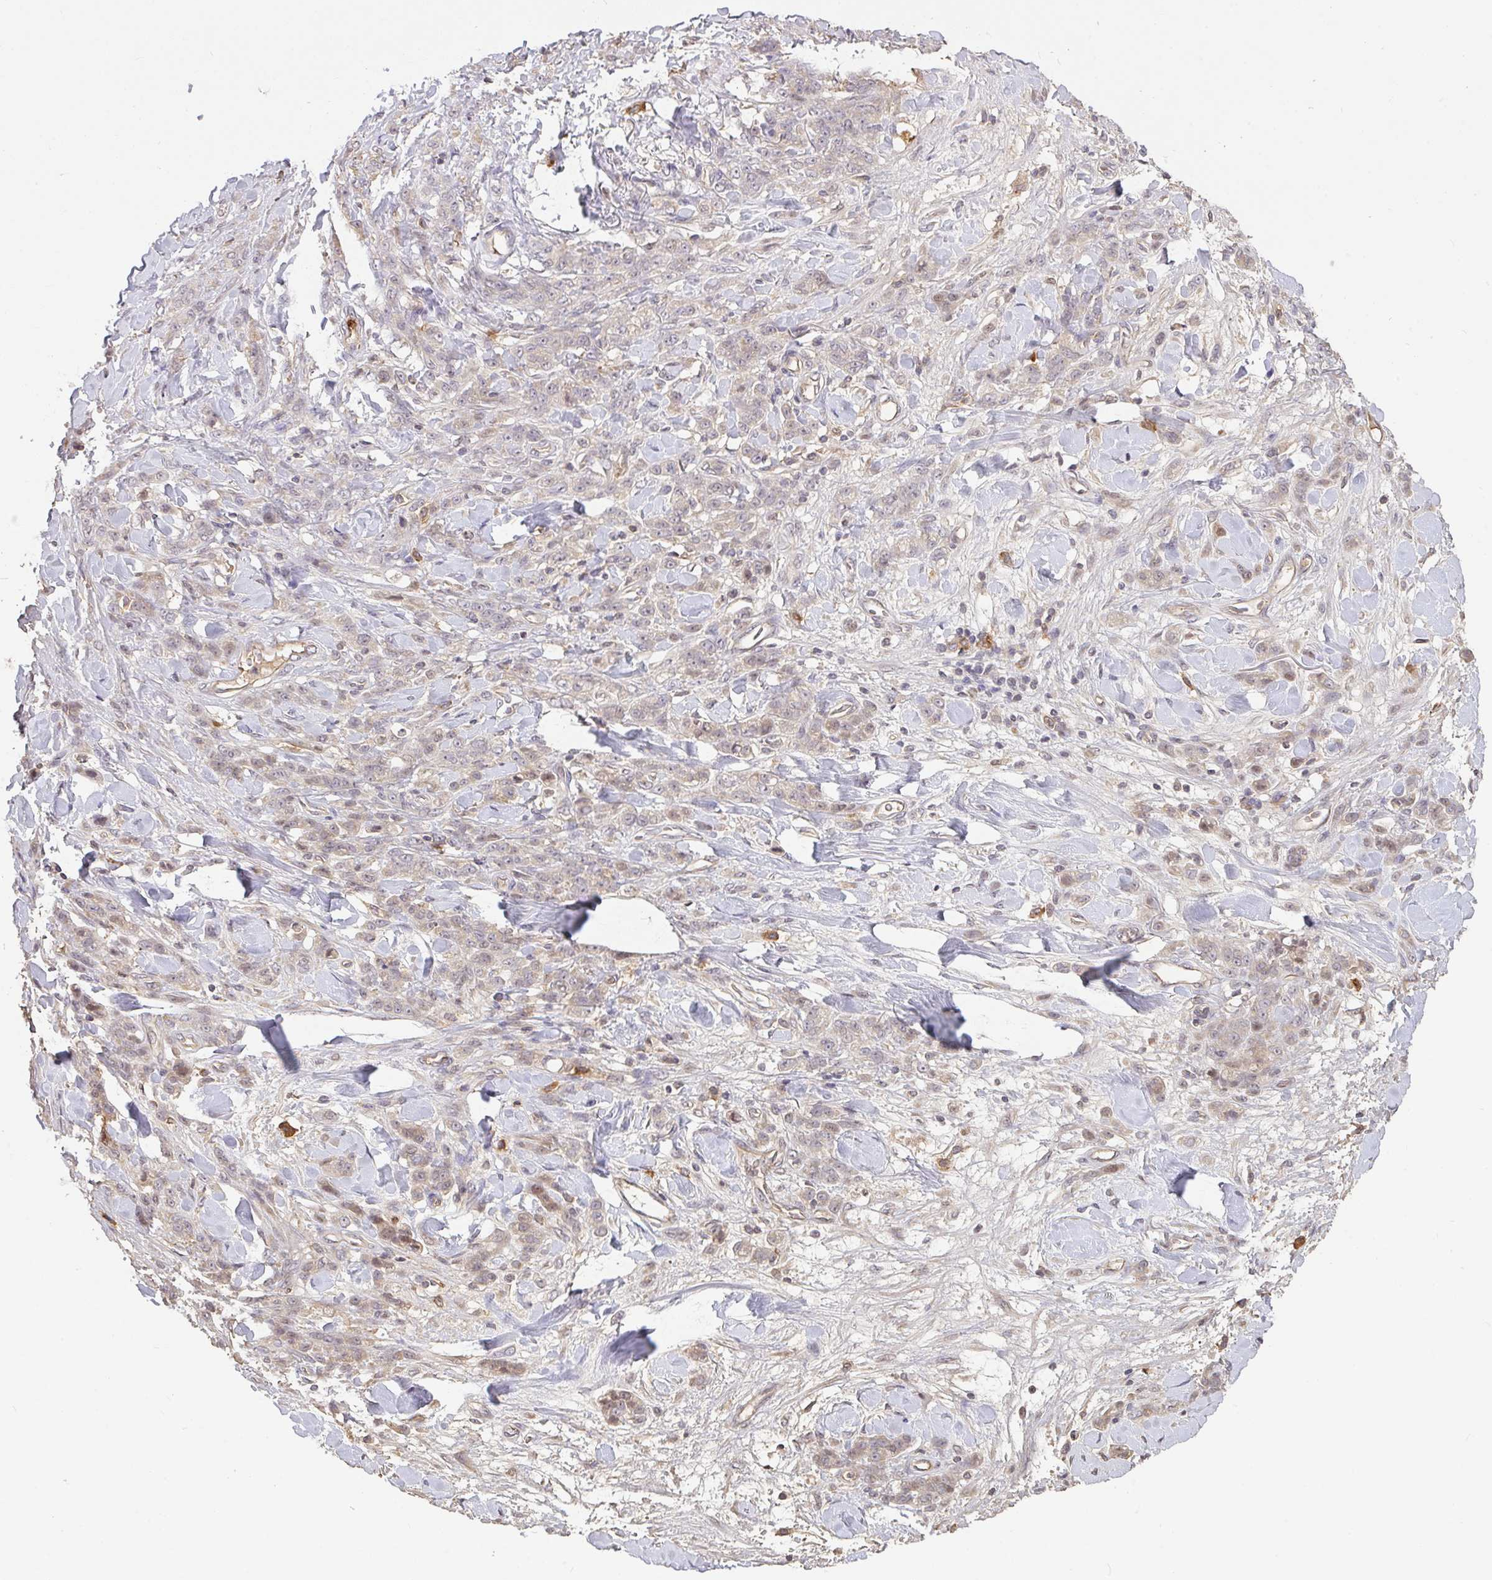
{"staining": {"intensity": "negative", "quantity": "none", "location": "none"}, "tissue": "stomach cancer", "cell_type": "Tumor cells", "image_type": "cancer", "snomed": [{"axis": "morphology", "description": "Normal tissue, NOS"}, {"axis": "morphology", "description": "Adenocarcinoma, NOS"}, {"axis": "topography", "description": "Stomach"}], "caption": "A high-resolution micrograph shows IHC staining of adenocarcinoma (stomach), which reveals no significant expression in tumor cells.", "gene": "FCER1A", "patient": {"sex": "male", "age": 82}}